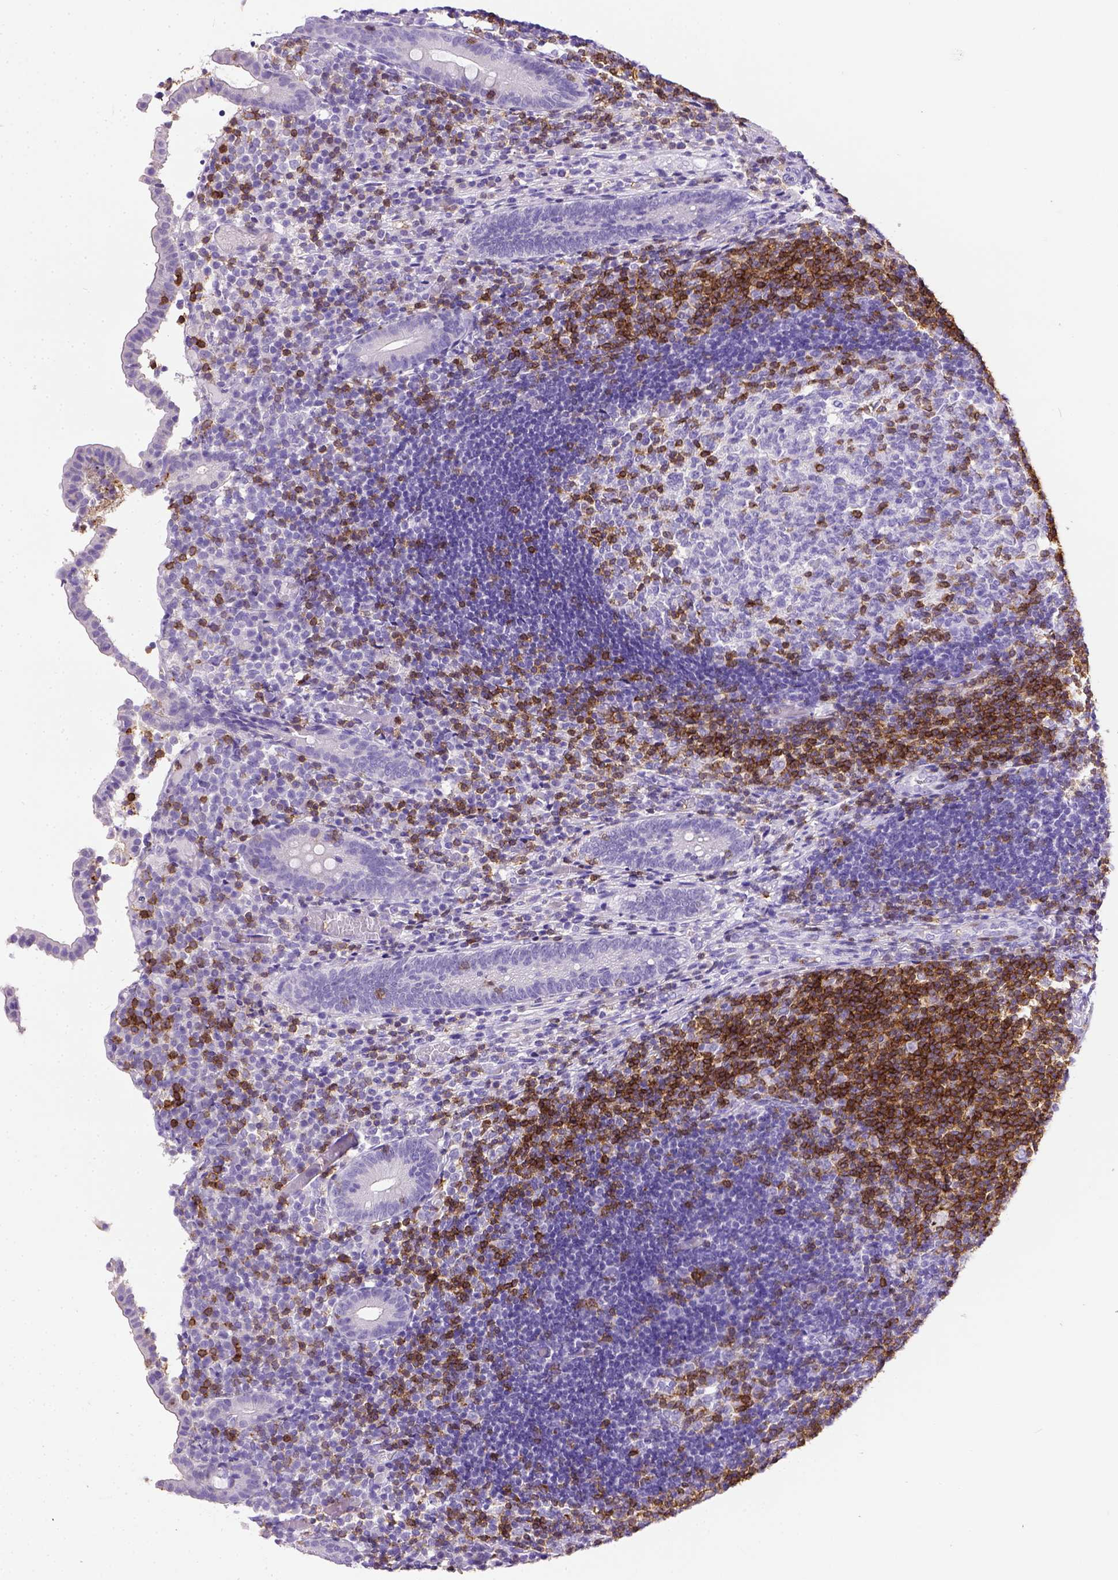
{"staining": {"intensity": "negative", "quantity": "none", "location": "none"}, "tissue": "appendix", "cell_type": "Glandular cells", "image_type": "normal", "snomed": [{"axis": "morphology", "description": "Normal tissue, NOS"}, {"axis": "topography", "description": "Appendix"}], "caption": "IHC histopathology image of benign appendix: human appendix stained with DAB (3,3'-diaminobenzidine) reveals no significant protein positivity in glandular cells.", "gene": "CD3E", "patient": {"sex": "female", "age": 32}}